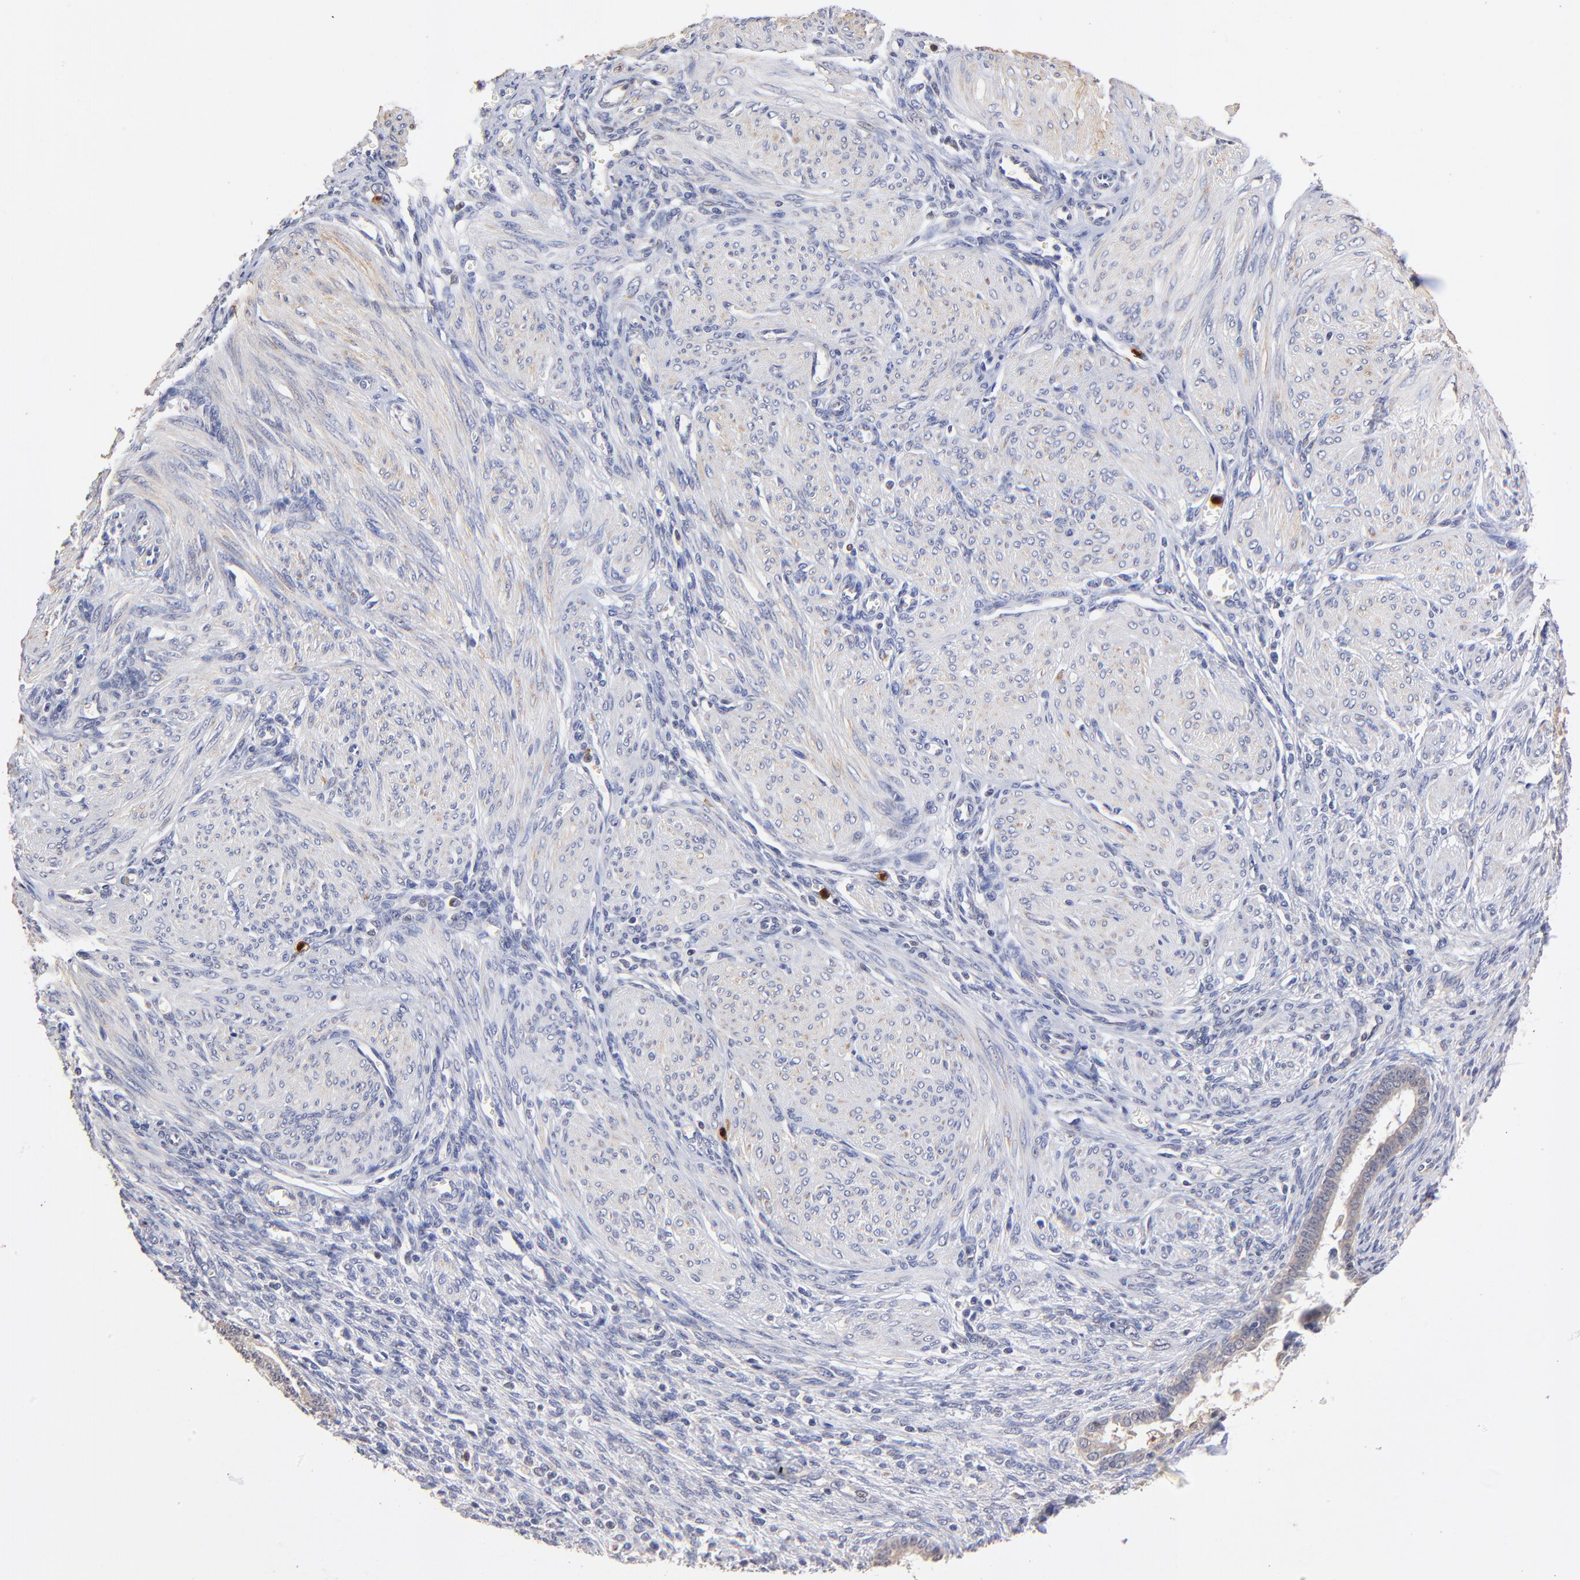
{"staining": {"intensity": "weak", "quantity": "<25%", "location": "cytoplasmic/membranous"}, "tissue": "endometrium", "cell_type": "Cells in endometrial stroma", "image_type": "normal", "snomed": [{"axis": "morphology", "description": "Normal tissue, NOS"}, {"axis": "topography", "description": "Endometrium"}], "caption": "Human endometrium stained for a protein using IHC reveals no staining in cells in endometrial stroma.", "gene": "BBOF1", "patient": {"sex": "female", "age": 72}}